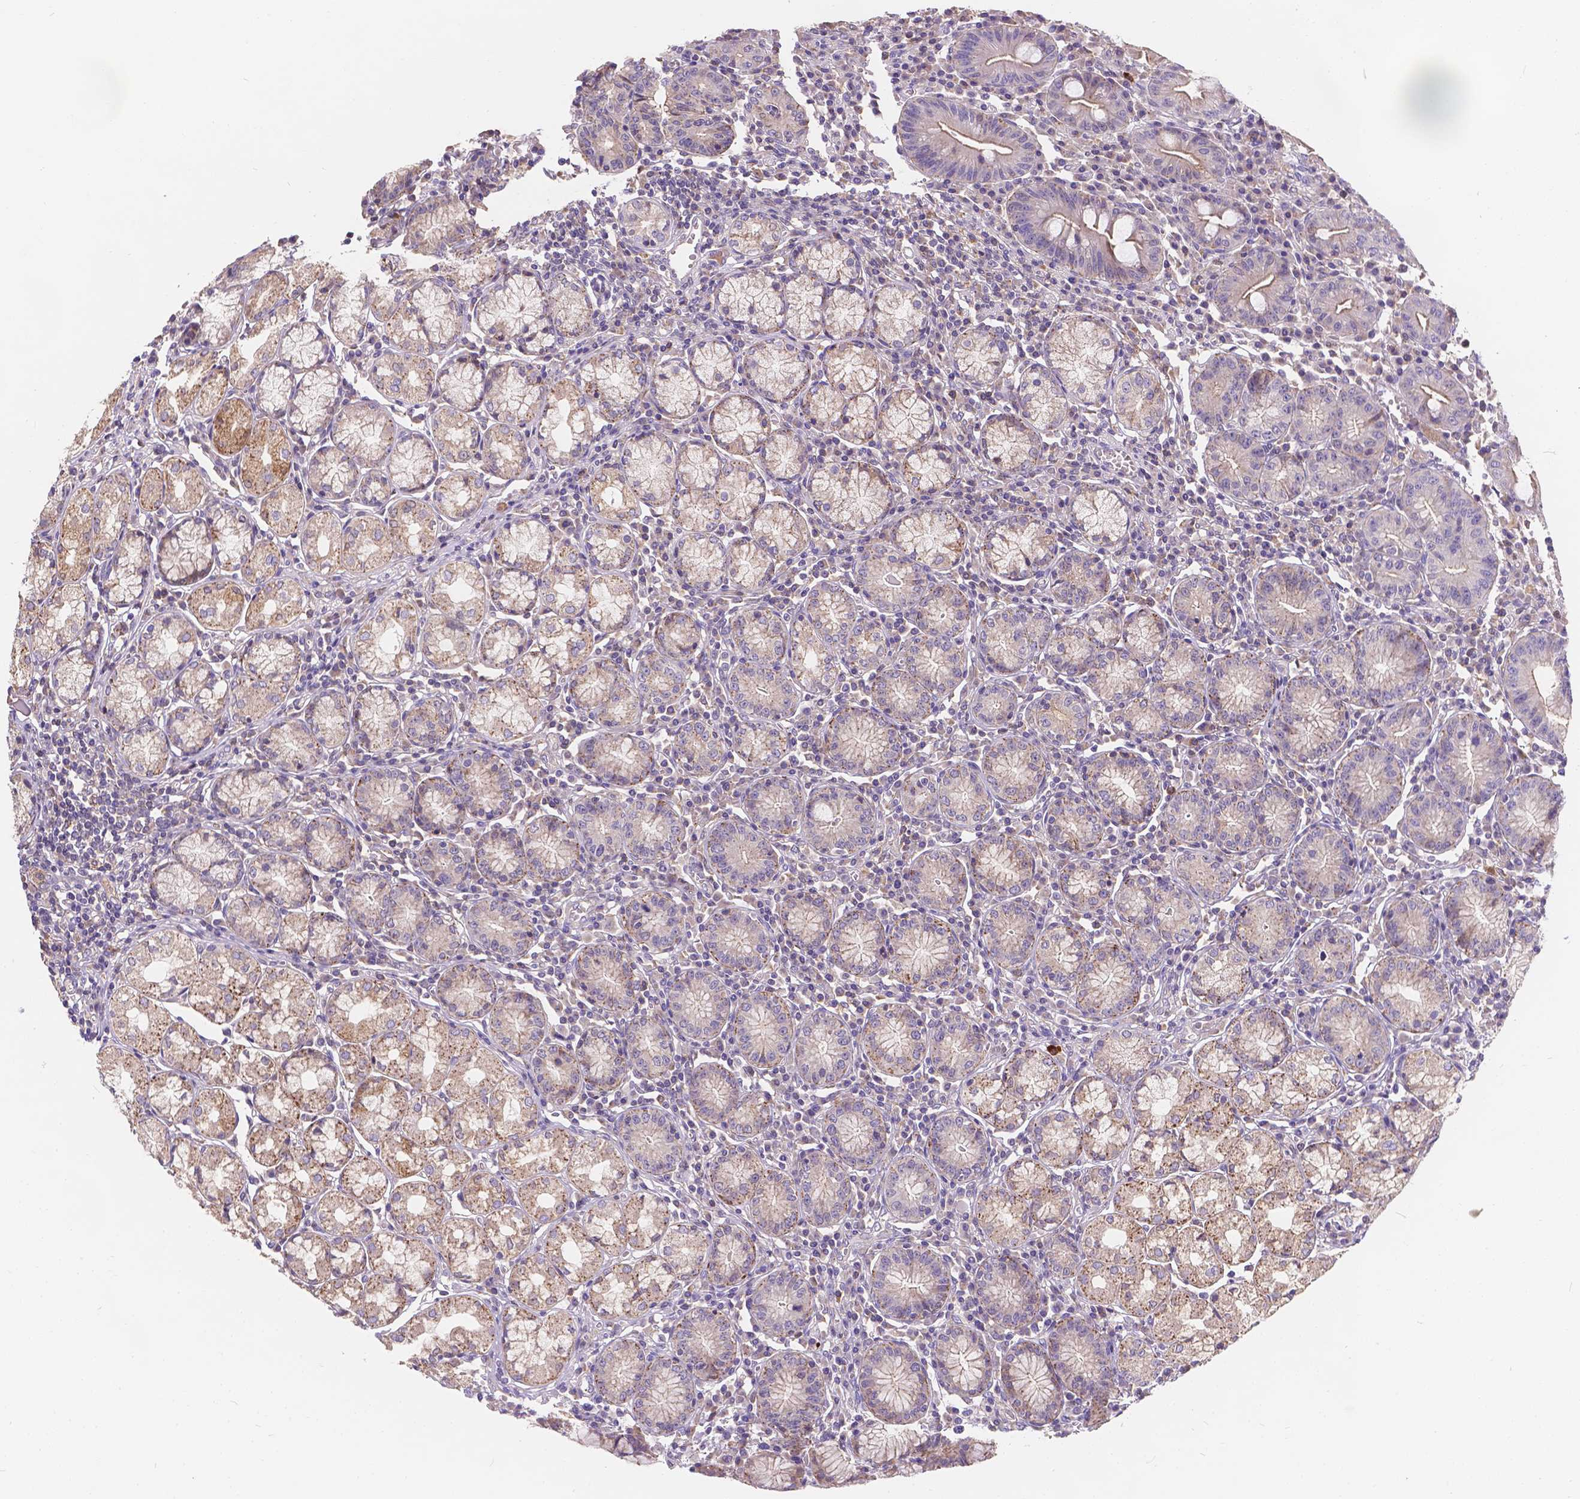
{"staining": {"intensity": "moderate", "quantity": ">75%", "location": "cytoplasmic/membranous"}, "tissue": "stomach", "cell_type": "Glandular cells", "image_type": "normal", "snomed": [{"axis": "morphology", "description": "Normal tissue, NOS"}, {"axis": "topography", "description": "Stomach"}], "caption": "Protein expression analysis of benign stomach demonstrates moderate cytoplasmic/membranous staining in about >75% of glandular cells. The staining is performed using DAB (3,3'-diaminobenzidine) brown chromogen to label protein expression. The nuclei are counter-stained blue using hematoxylin.", "gene": "CDK10", "patient": {"sex": "male", "age": 55}}